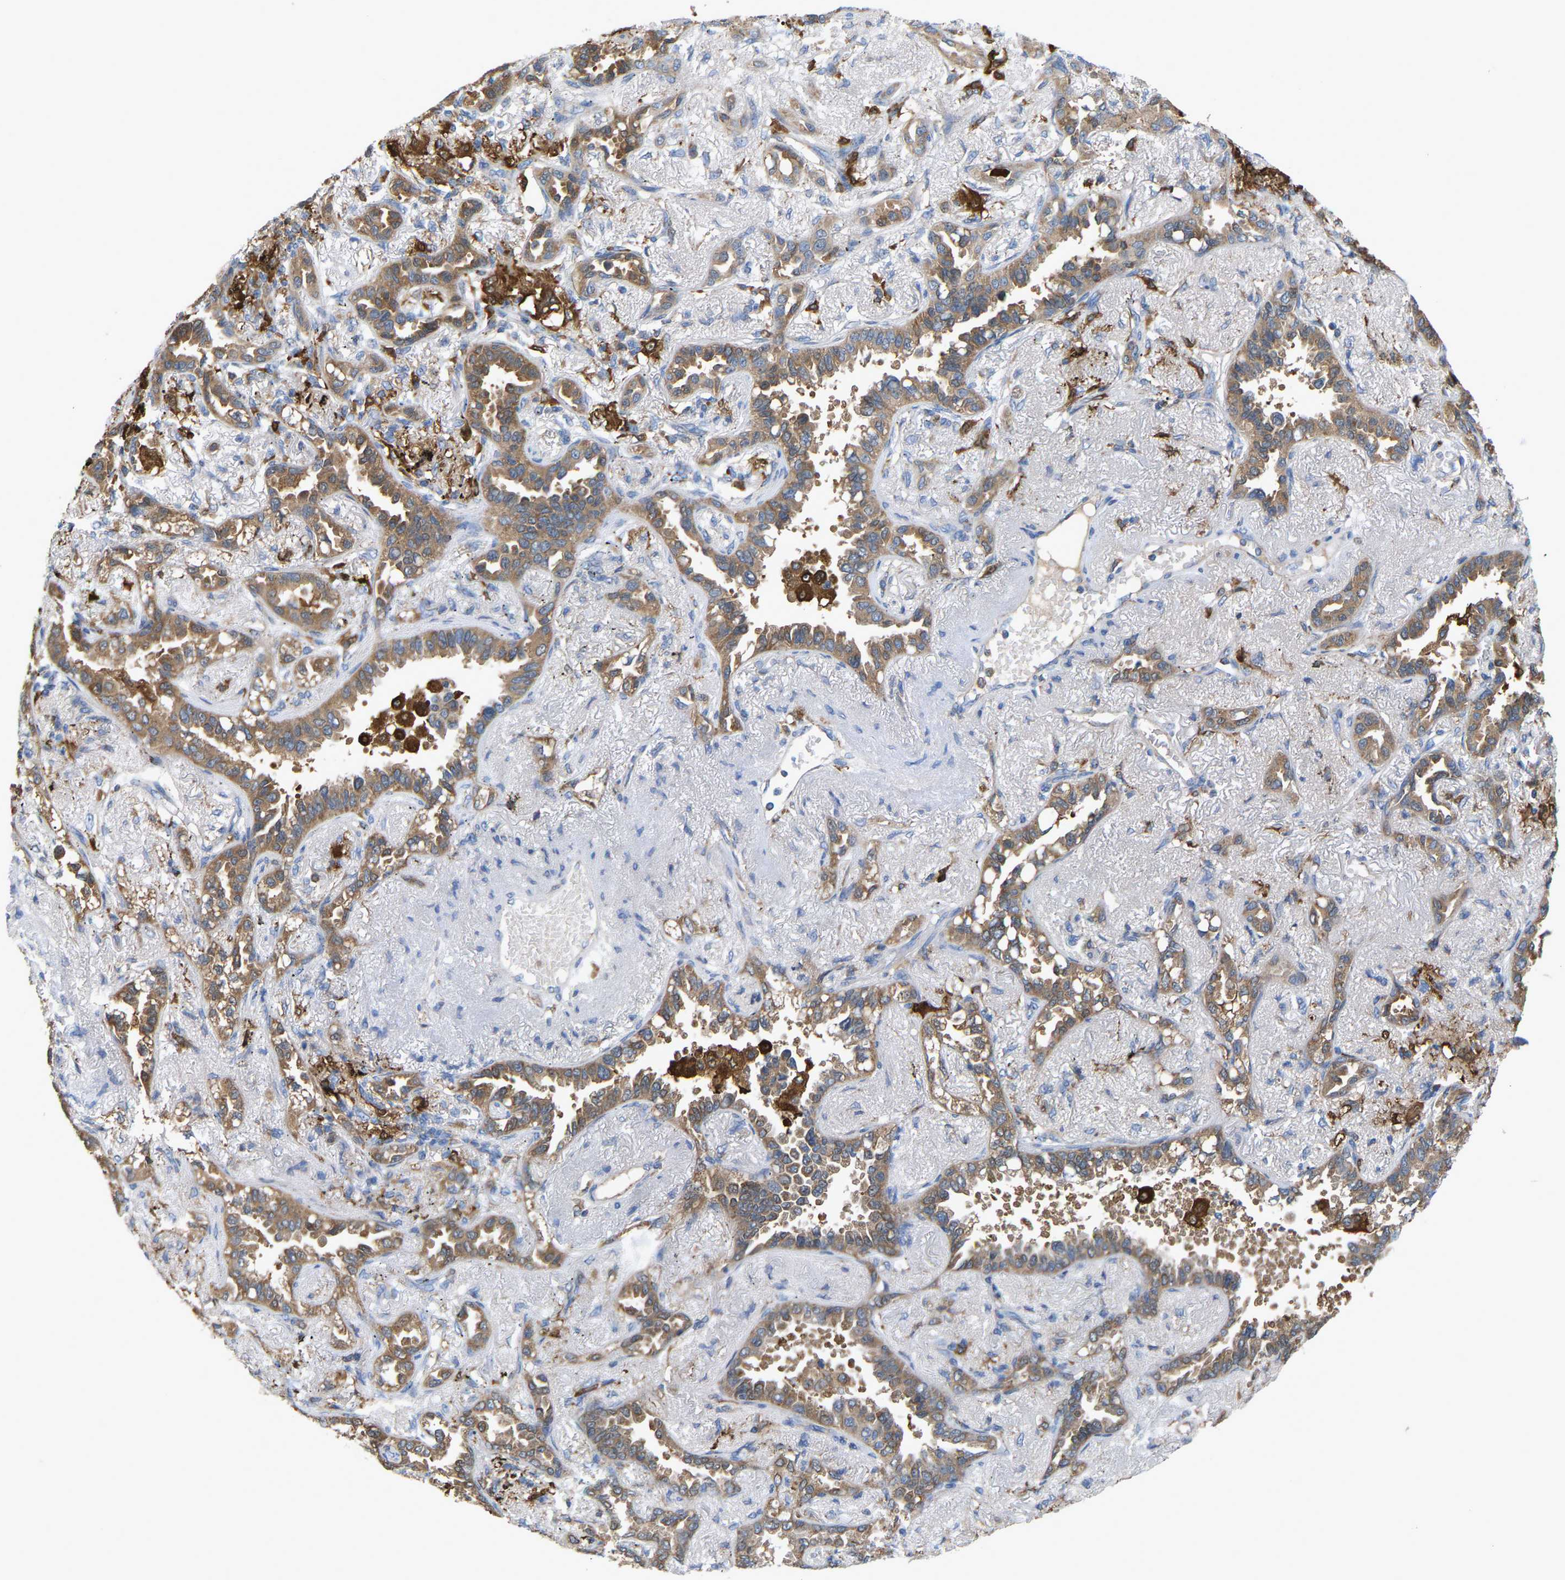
{"staining": {"intensity": "moderate", "quantity": ">75%", "location": "cytoplasmic/membranous"}, "tissue": "lung cancer", "cell_type": "Tumor cells", "image_type": "cancer", "snomed": [{"axis": "morphology", "description": "Adenocarcinoma, NOS"}, {"axis": "topography", "description": "Lung"}], "caption": "Human lung cancer stained for a protein (brown) displays moderate cytoplasmic/membranous positive positivity in about >75% of tumor cells.", "gene": "CROT", "patient": {"sex": "male", "age": 59}}